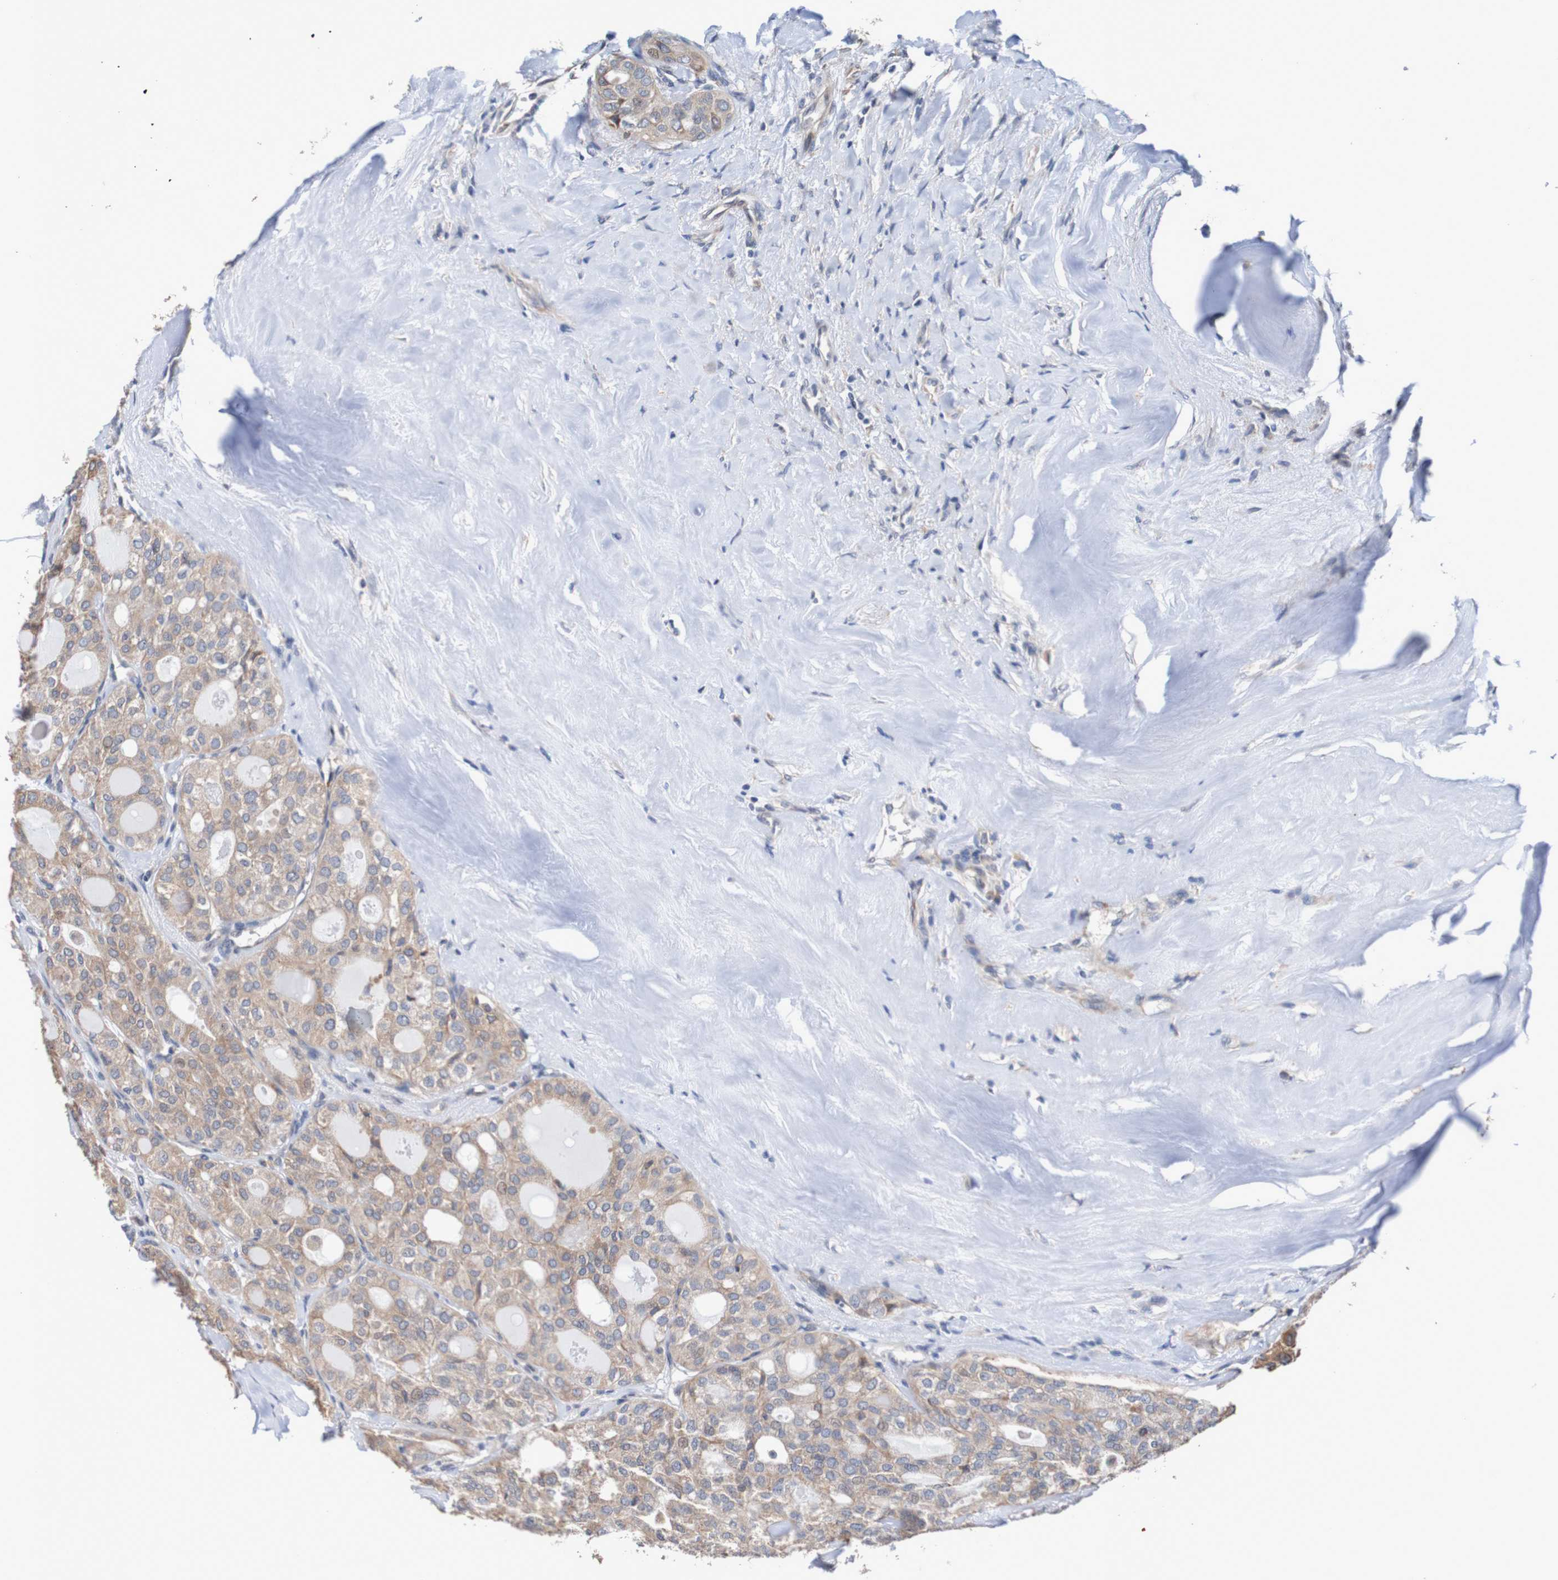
{"staining": {"intensity": "weak", "quantity": ">75%", "location": "cytoplasmic/membranous"}, "tissue": "thyroid cancer", "cell_type": "Tumor cells", "image_type": "cancer", "snomed": [{"axis": "morphology", "description": "Follicular adenoma carcinoma, NOS"}, {"axis": "topography", "description": "Thyroid gland"}], "caption": "This is a photomicrograph of immunohistochemistry staining of thyroid follicular adenoma carcinoma, which shows weak staining in the cytoplasmic/membranous of tumor cells.", "gene": "FIBP", "patient": {"sex": "male", "age": 75}}